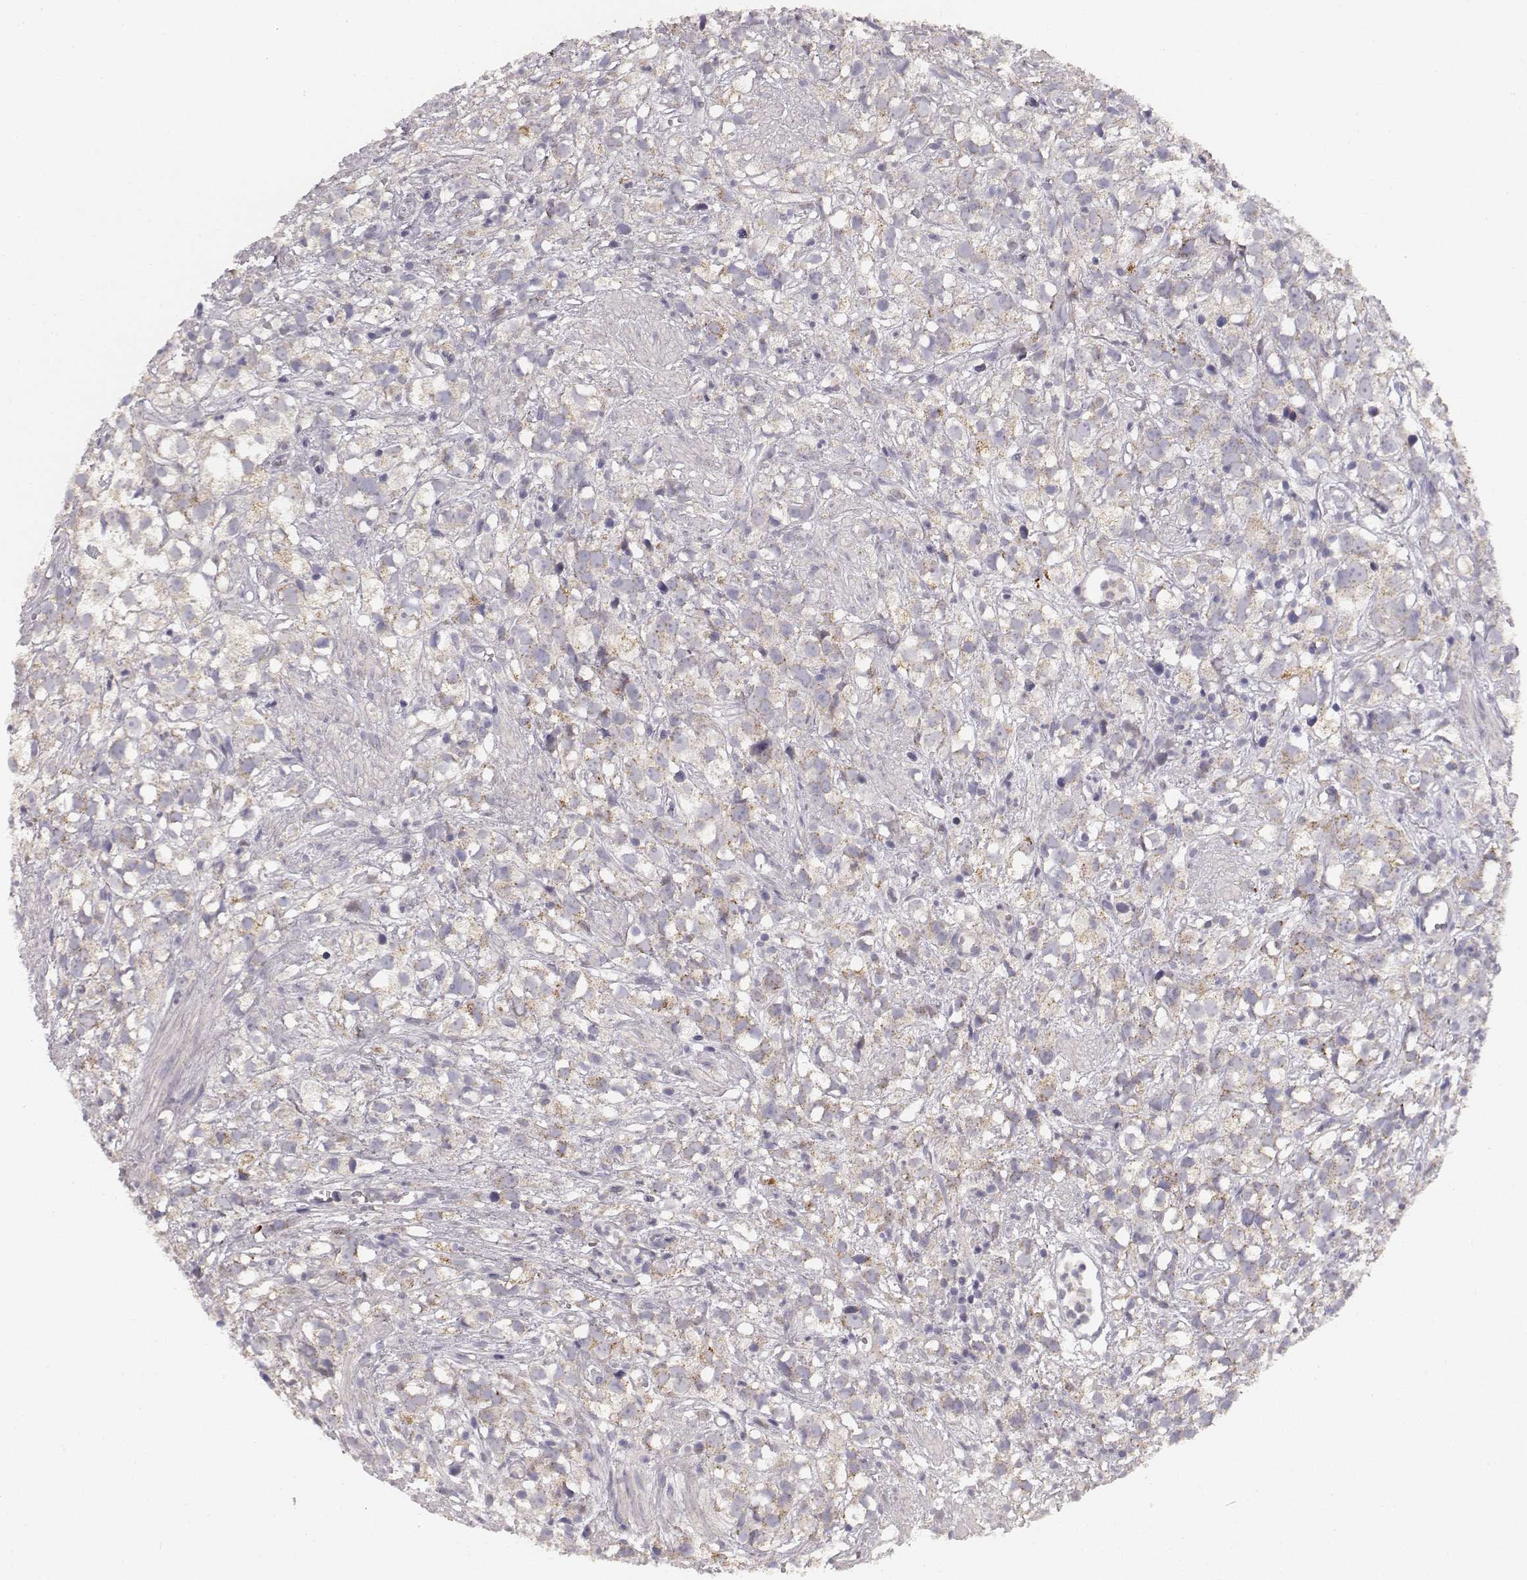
{"staining": {"intensity": "weak", "quantity": "<25%", "location": "cytoplasmic/membranous"}, "tissue": "prostate cancer", "cell_type": "Tumor cells", "image_type": "cancer", "snomed": [{"axis": "morphology", "description": "Adenocarcinoma, High grade"}, {"axis": "topography", "description": "Prostate"}], "caption": "Image shows no protein positivity in tumor cells of high-grade adenocarcinoma (prostate) tissue.", "gene": "ABCD3", "patient": {"sex": "male", "age": 68}}